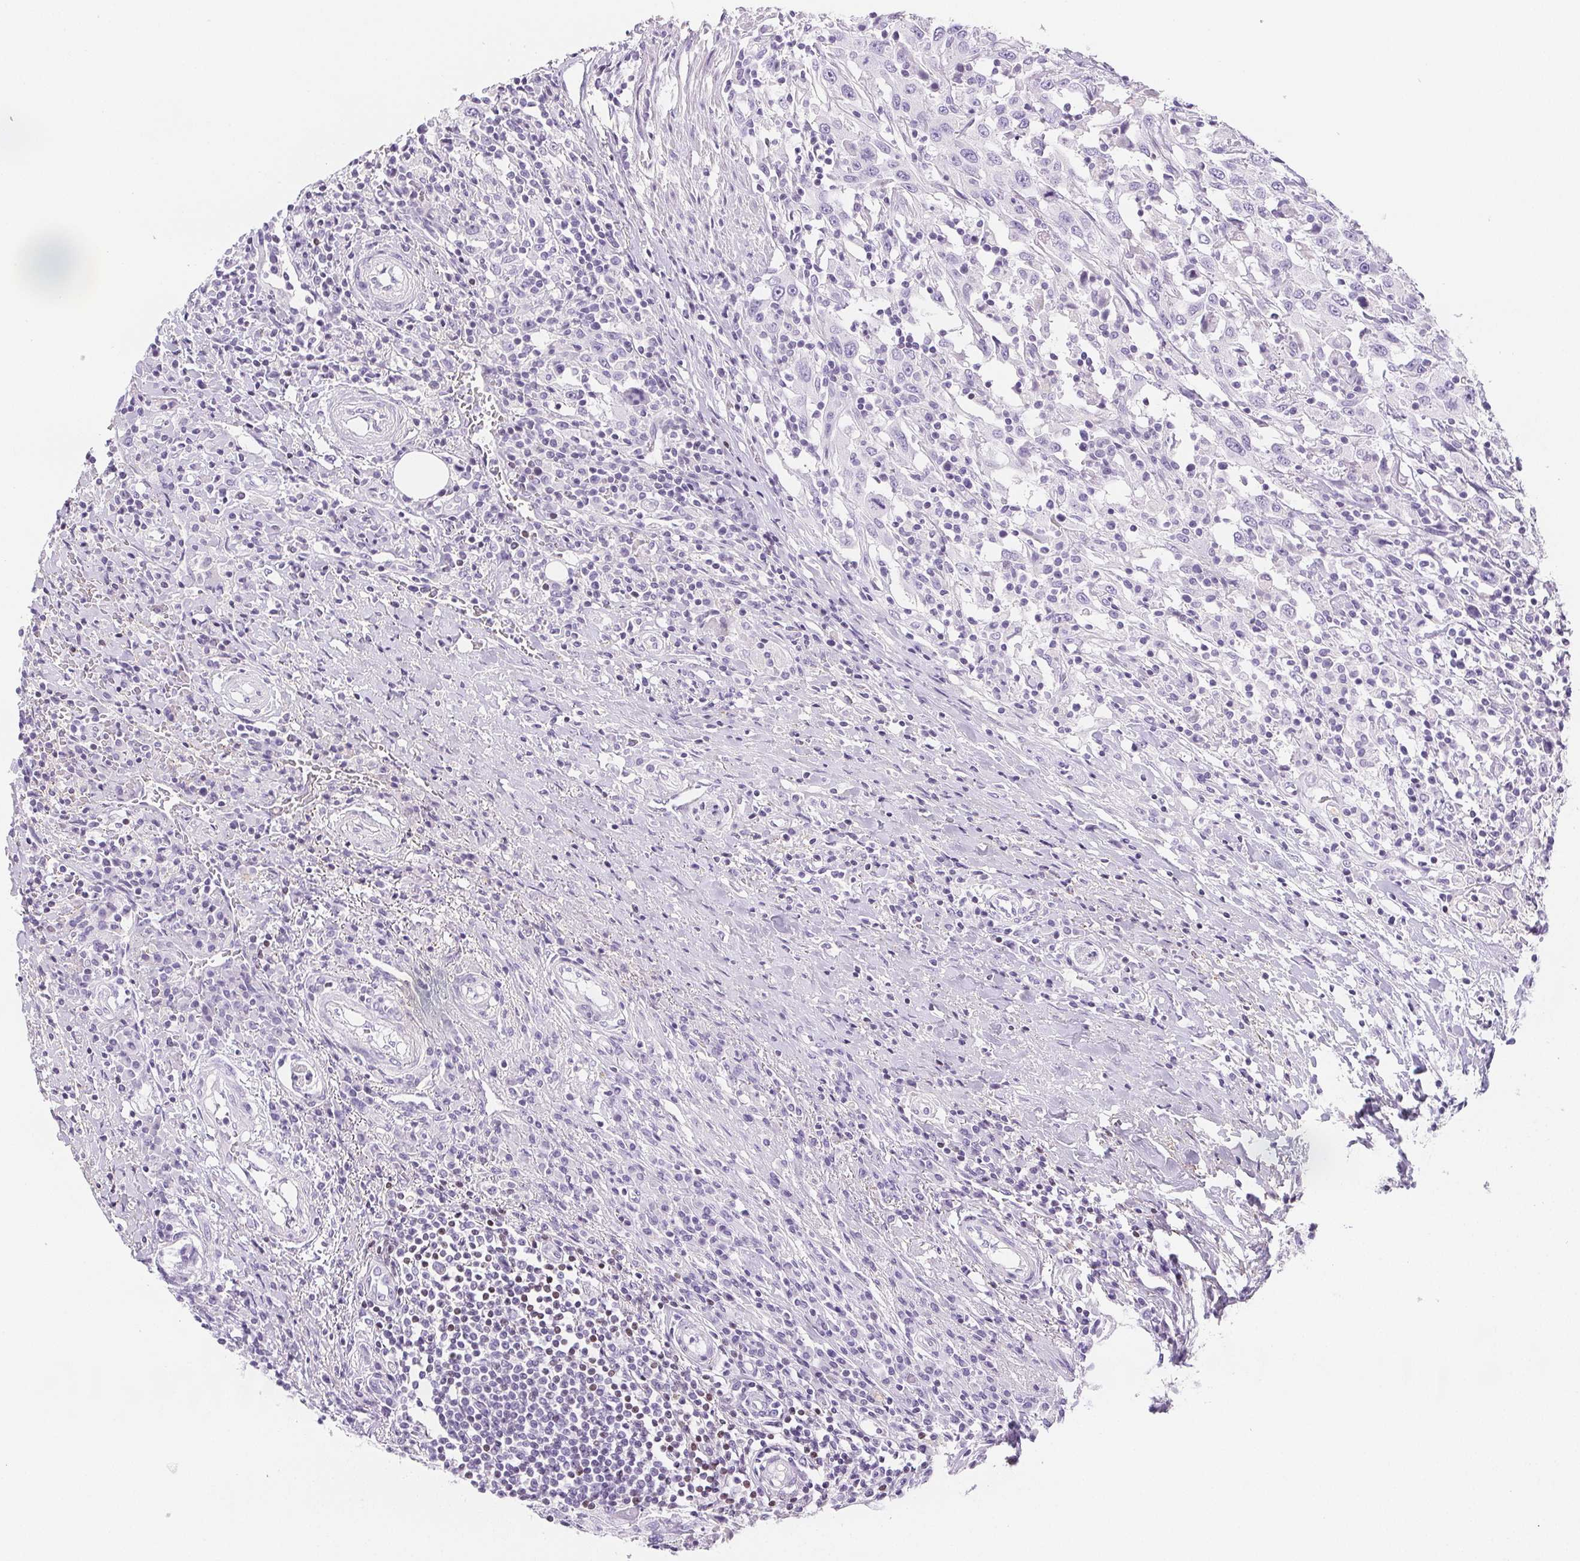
{"staining": {"intensity": "negative", "quantity": "none", "location": "none"}, "tissue": "urothelial cancer", "cell_type": "Tumor cells", "image_type": "cancer", "snomed": [{"axis": "morphology", "description": "Urothelial carcinoma, High grade"}, {"axis": "topography", "description": "Urinary bladder"}], "caption": "Tumor cells show no significant protein expression in high-grade urothelial carcinoma.", "gene": "BEND2", "patient": {"sex": "male", "age": 61}}